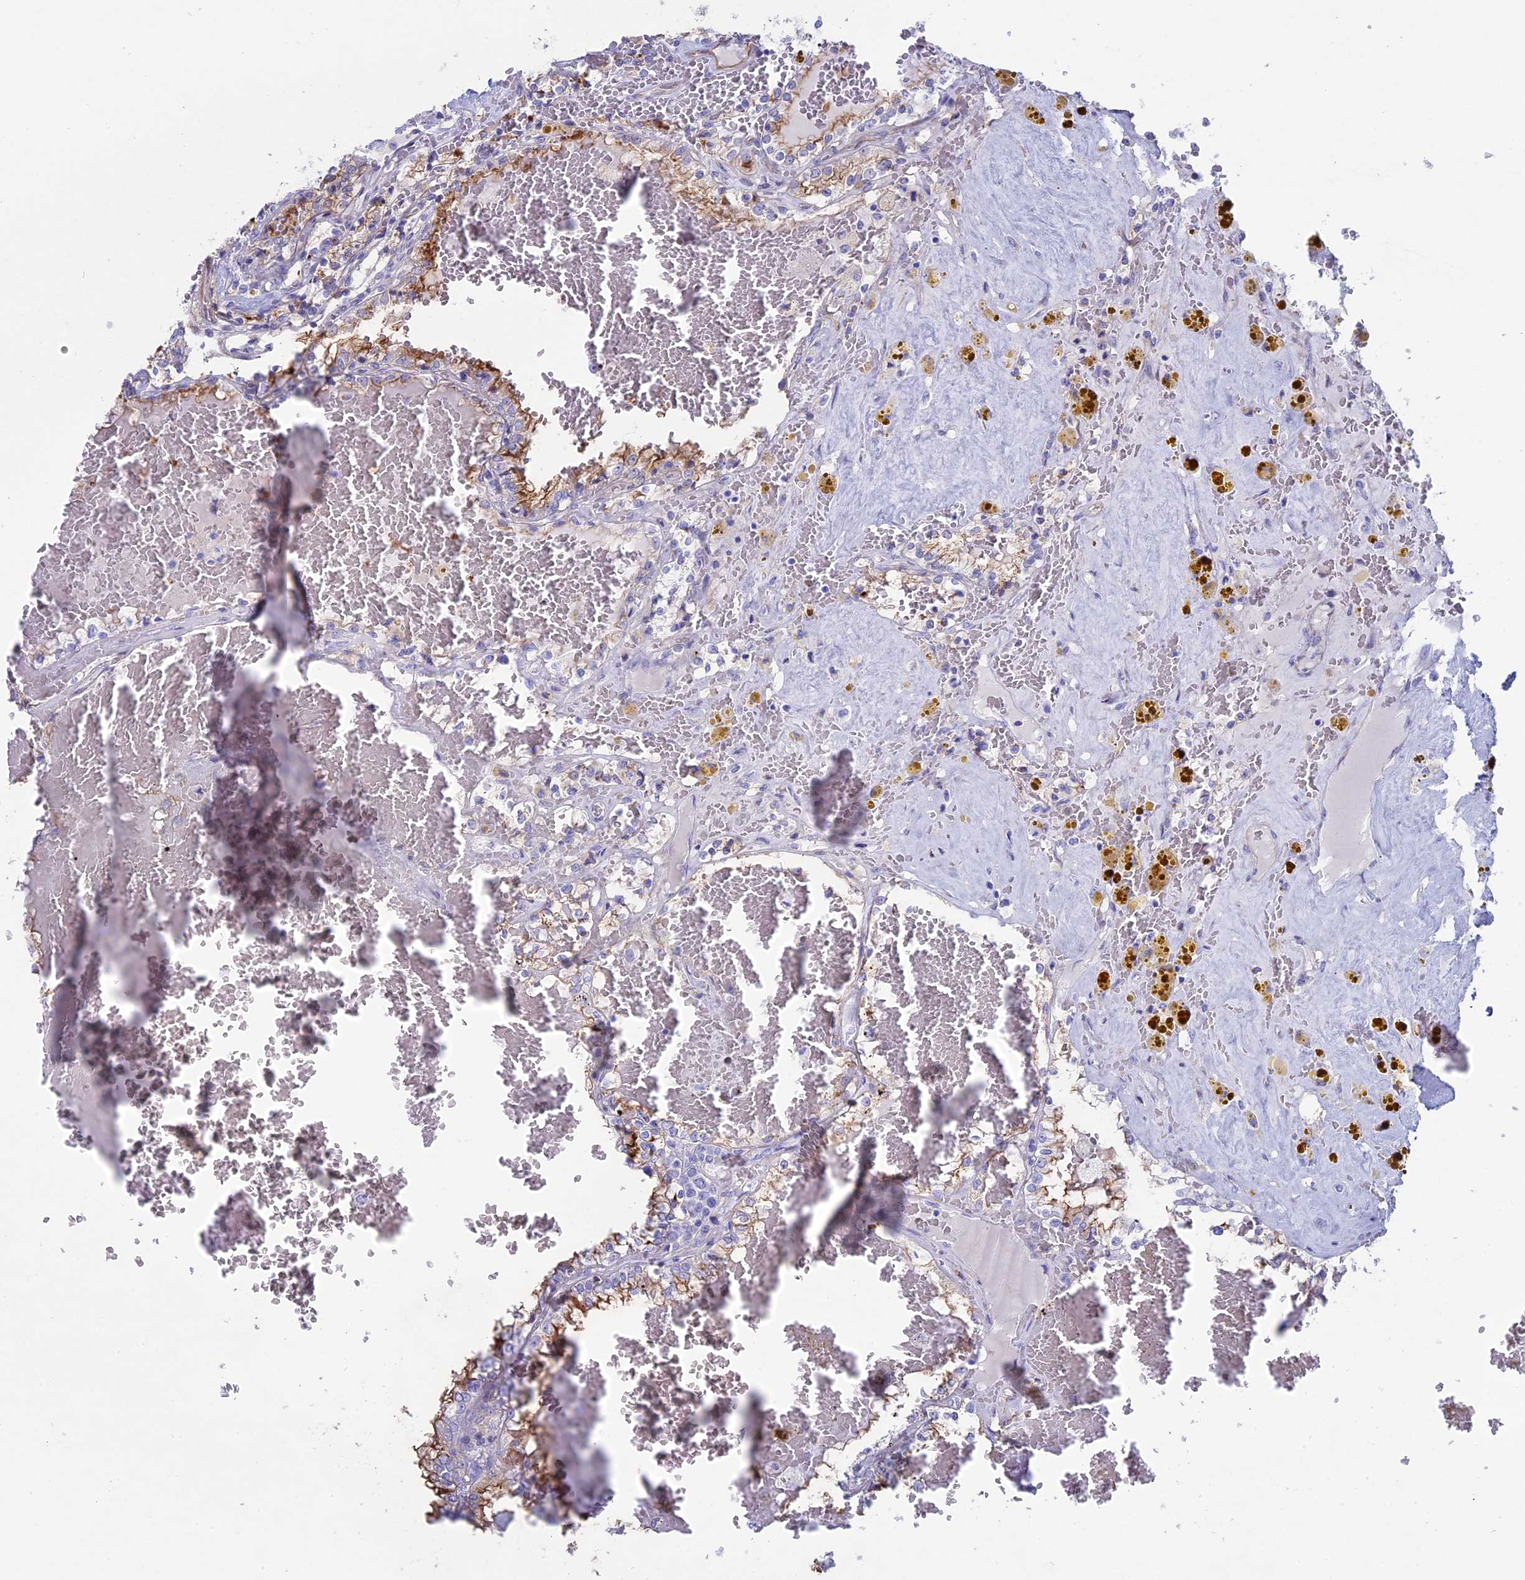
{"staining": {"intensity": "moderate", "quantity": "25%-75%", "location": "cytoplasmic/membranous"}, "tissue": "renal cancer", "cell_type": "Tumor cells", "image_type": "cancer", "snomed": [{"axis": "morphology", "description": "Adenocarcinoma, NOS"}, {"axis": "topography", "description": "Kidney"}], "caption": "A medium amount of moderate cytoplasmic/membranous expression is identified in approximately 25%-75% of tumor cells in renal adenocarcinoma tissue.", "gene": "OR2AE1", "patient": {"sex": "female", "age": 56}}